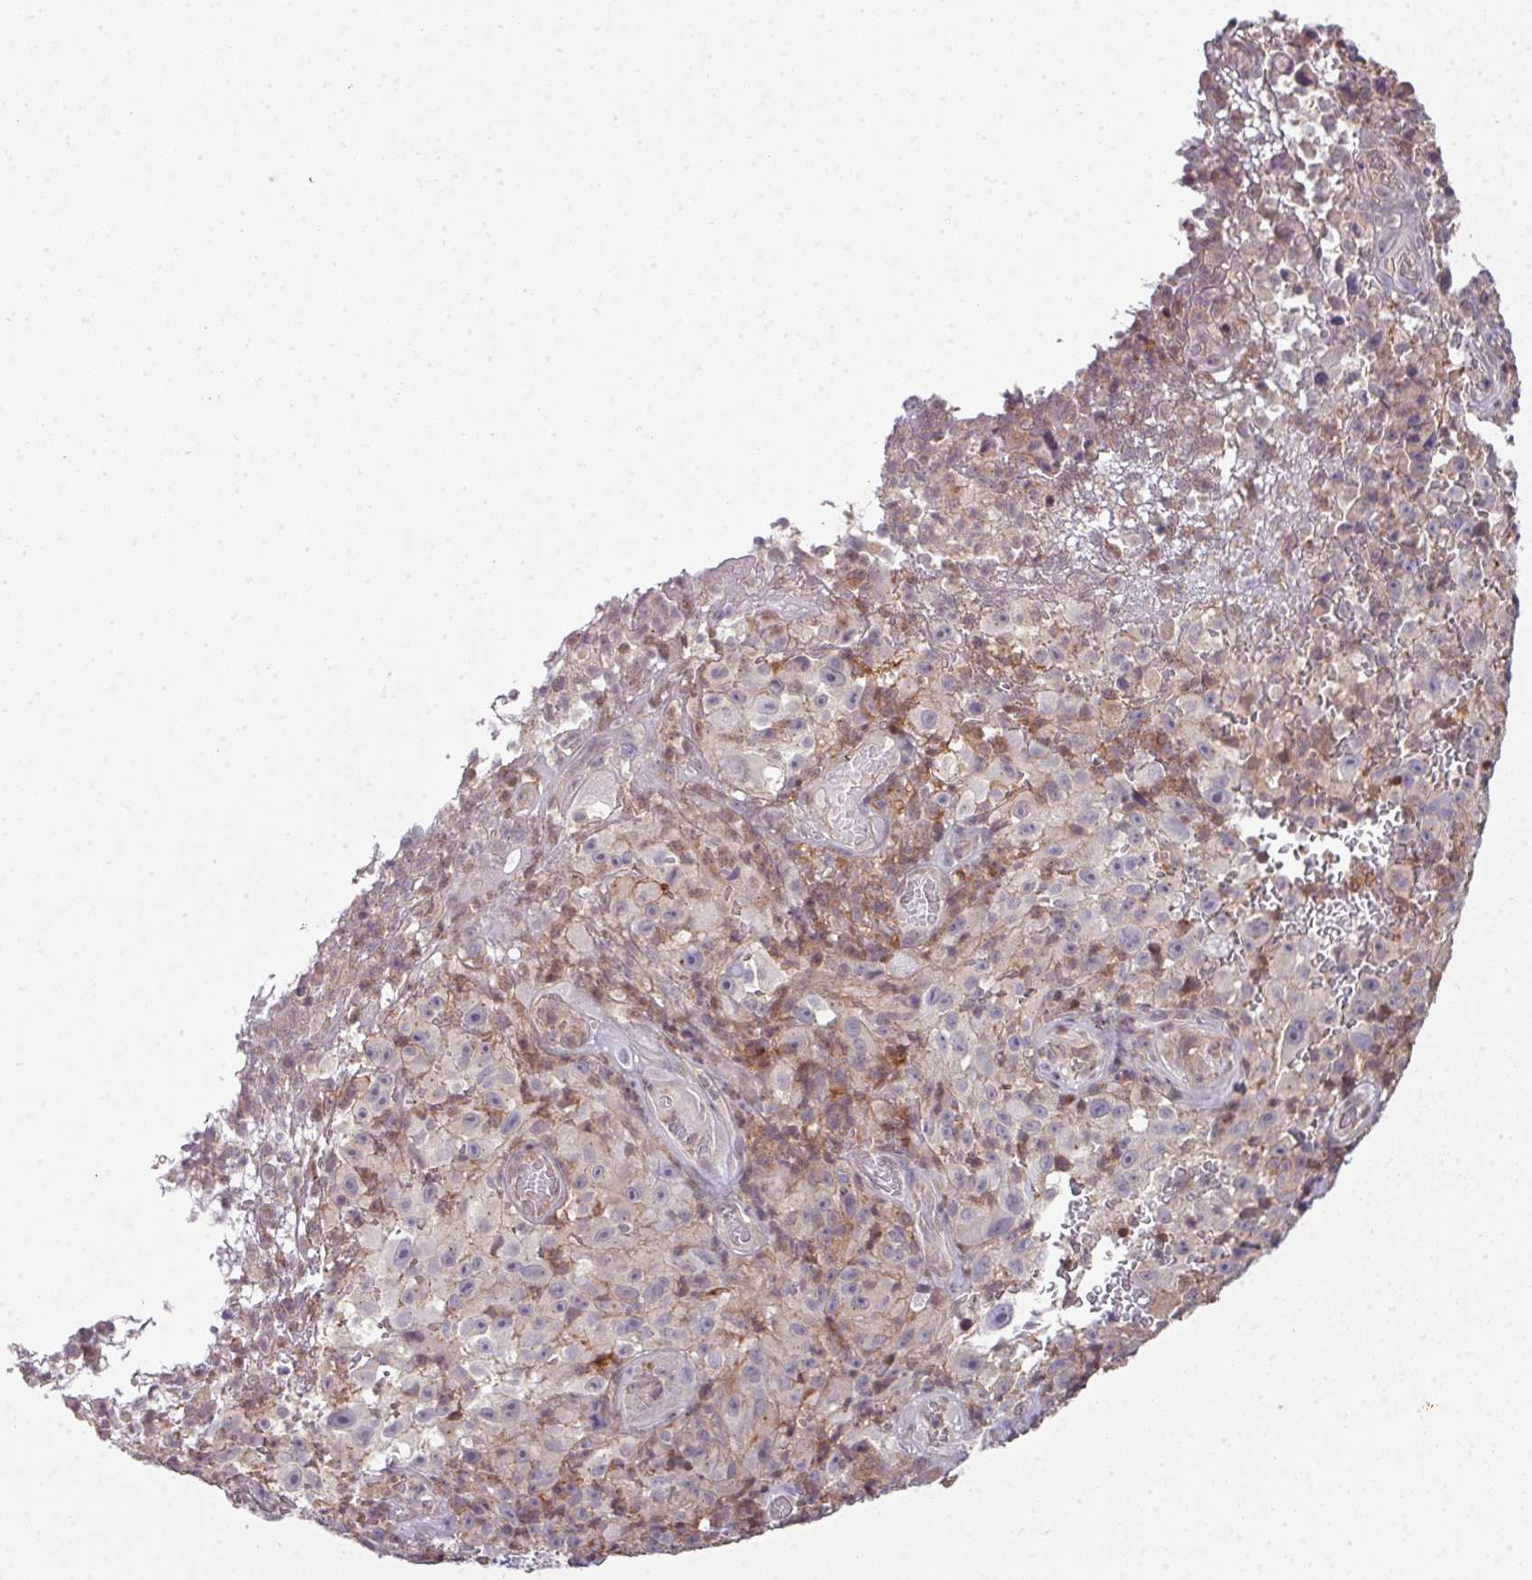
{"staining": {"intensity": "negative", "quantity": "none", "location": "none"}, "tissue": "melanoma", "cell_type": "Tumor cells", "image_type": "cancer", "snomed": [{"axis": "morphology", "description": "Malignant melanoma, NOS"}, {"axis": "topography", "description": "Skin"}], "caption": "Image shows no protein positivity in tumor cells of malignant melanoma tissue.", "gene": "STAT5A", "patient": {"sex": "female", "age": 82}}